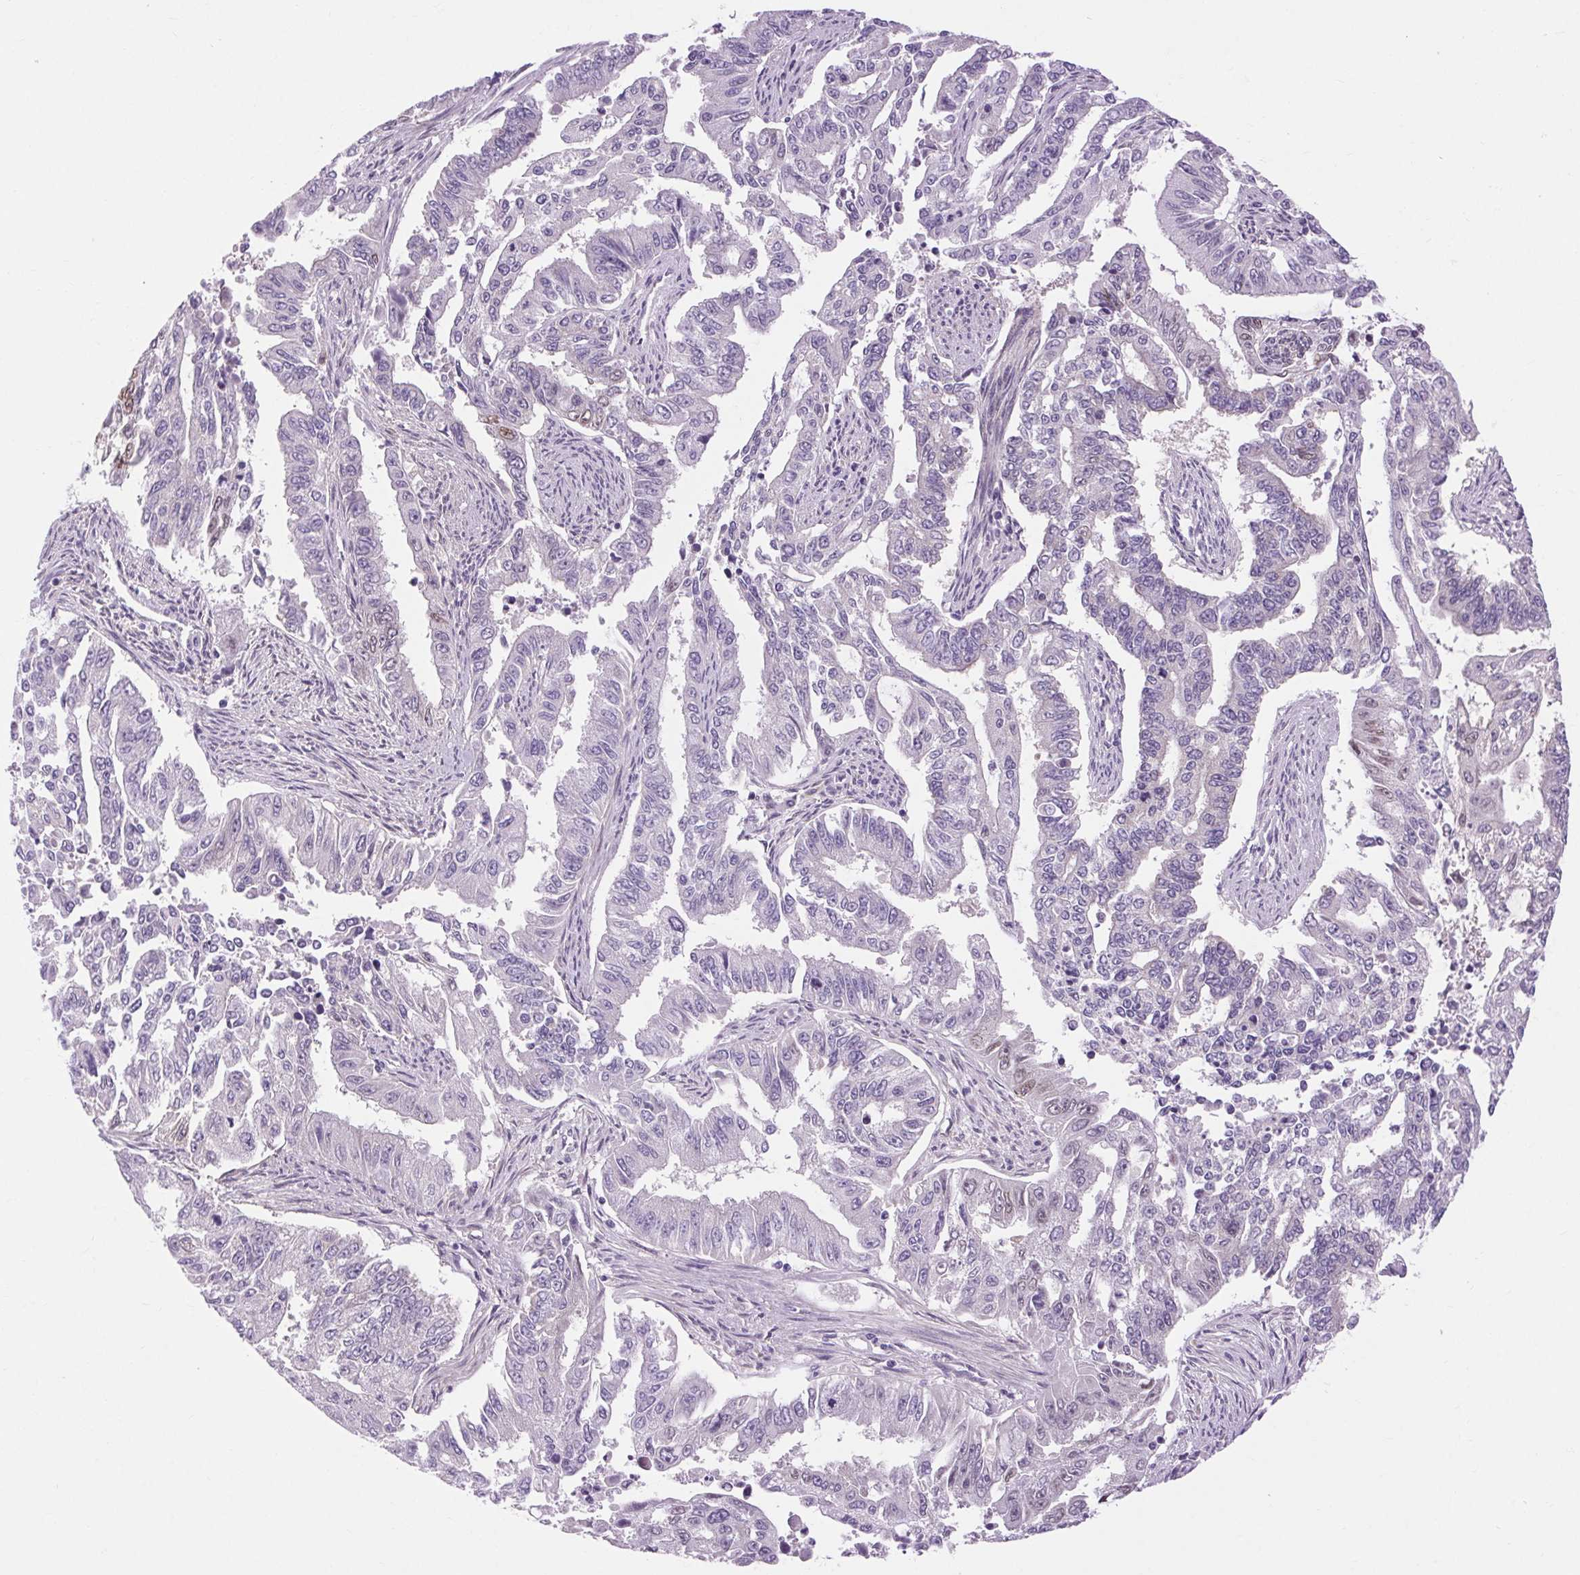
{"staining": {"intensity": "negative", "quantity": "none", "location": "none"}, "tissue": "endometrial cancer", "cell_type": "Tumor cells", "image_type": "cancer", "snomed": [{"axis": "morphology", "description": "Adenocarcinoma, NOS"}, {"axis": "topography", "description": "Uterus"}], "caption": "Immunohistochemistry (IHC) histopathology image of neoplastic tissue: human endometrial cancer (adenocarcinoma) stained with DAB (3,3'-diaminobenzidine) exhibits no significant protein staining in tumor cells.", "gene": "SOWAHC", "patient": {"sex": "female", "age": 59}}